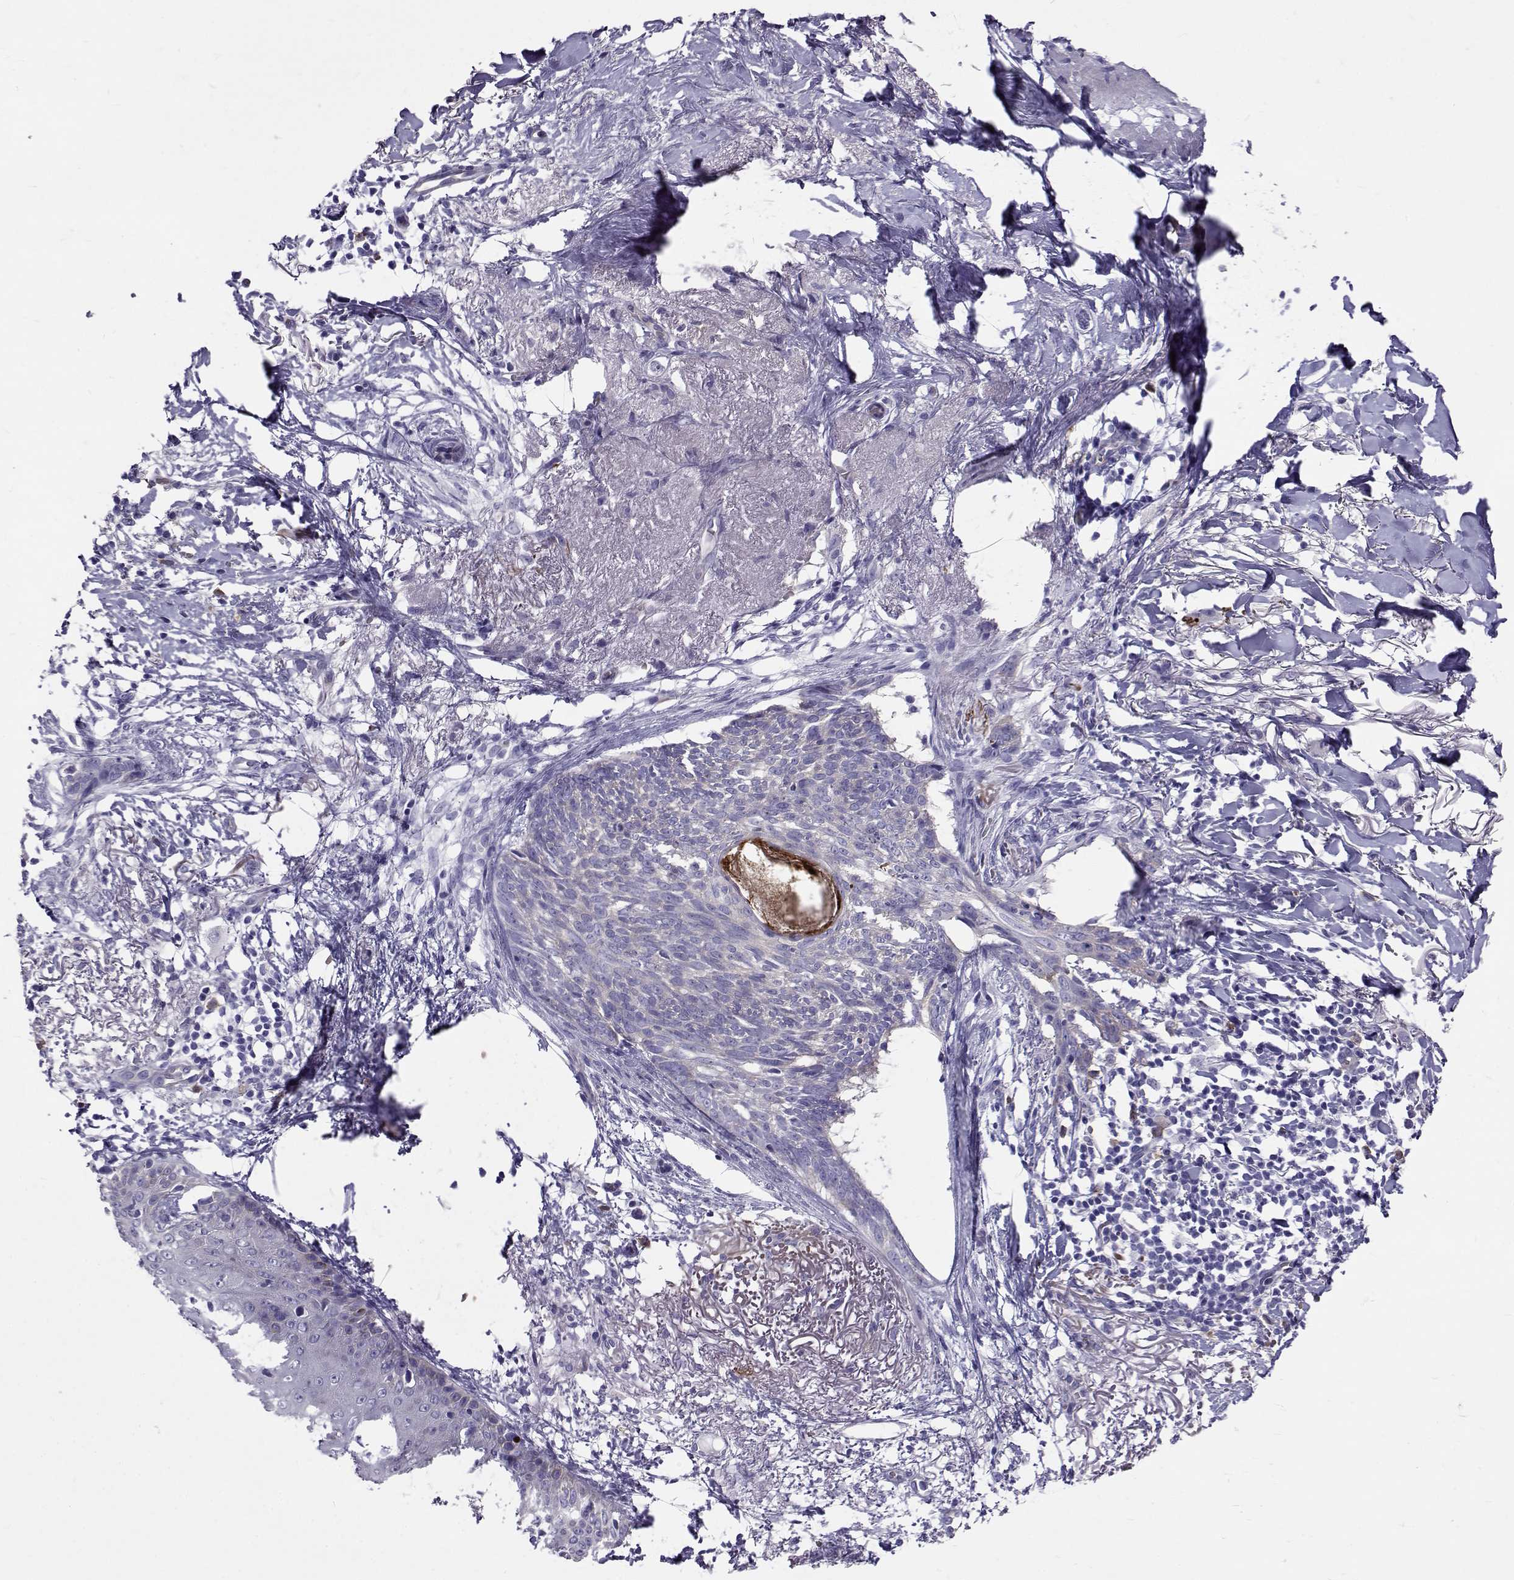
{"staining": {"intensity": "negative", "quantity": "none", "location": "none"}, "tissue": "skin cancer", "cell_type": "Tumor cells", "image_type": "cancer", "snomed": [{"axis": "morphology", "description": "Normal tissue, NOS"}, {"axis": "morphology", "description": "Basal cell carcinoma"}, {"axis": "topography", "description": "Skin"}], "caption": "DAB (3,3'-diaminobenzidine) immunohistochemical staining of basal cell carcinoma (skin) reveals no significant expression in tumor cells.", "gene": "IGSF1", "patient": {"sex": "male", "age": 84}}